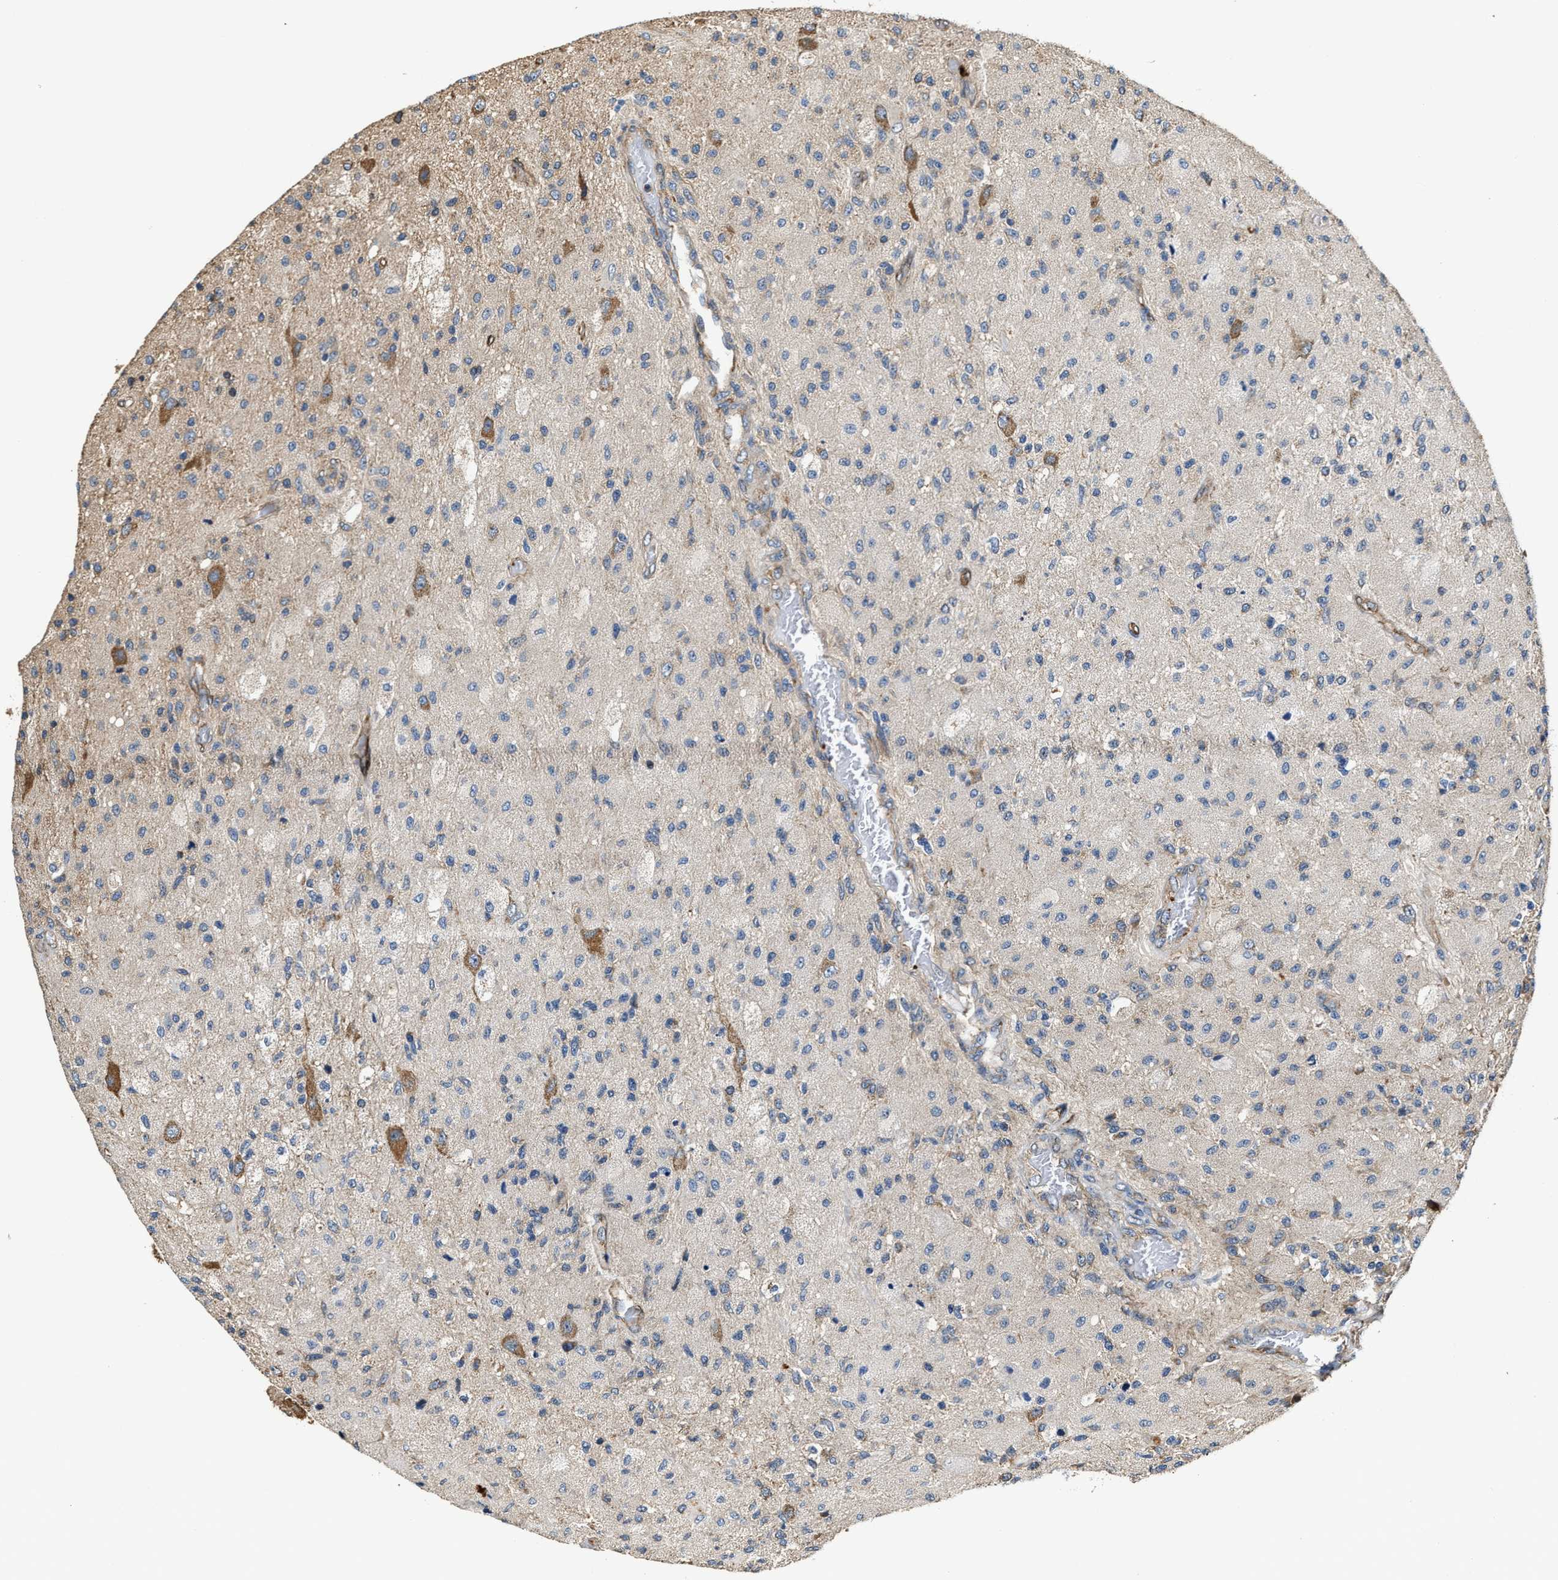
{"staining": {"intensity": "moderate", "quantity": "<25%", "location": "cytoplasmic/membranous"}, "tissue": "glioma", "cell_type": "Tumor cells", "image_type": "cancer", "snomed": [{"axis": "morphology", "description": "Normal tissue, NOS"}, {"axis": "morphology", "description": "Glioma, malignant, High grade"}, {"axis": "topography", "description": "Cerebral cortex"}], "caption": "A low amount of moderate cytoplasmic/membranous expression is identified in approximately <25% of tumor cells in malignant glioma (high-grade) tissue.", "gene": "GFRA3", "patient": {"sex": "male", "age": 77}}